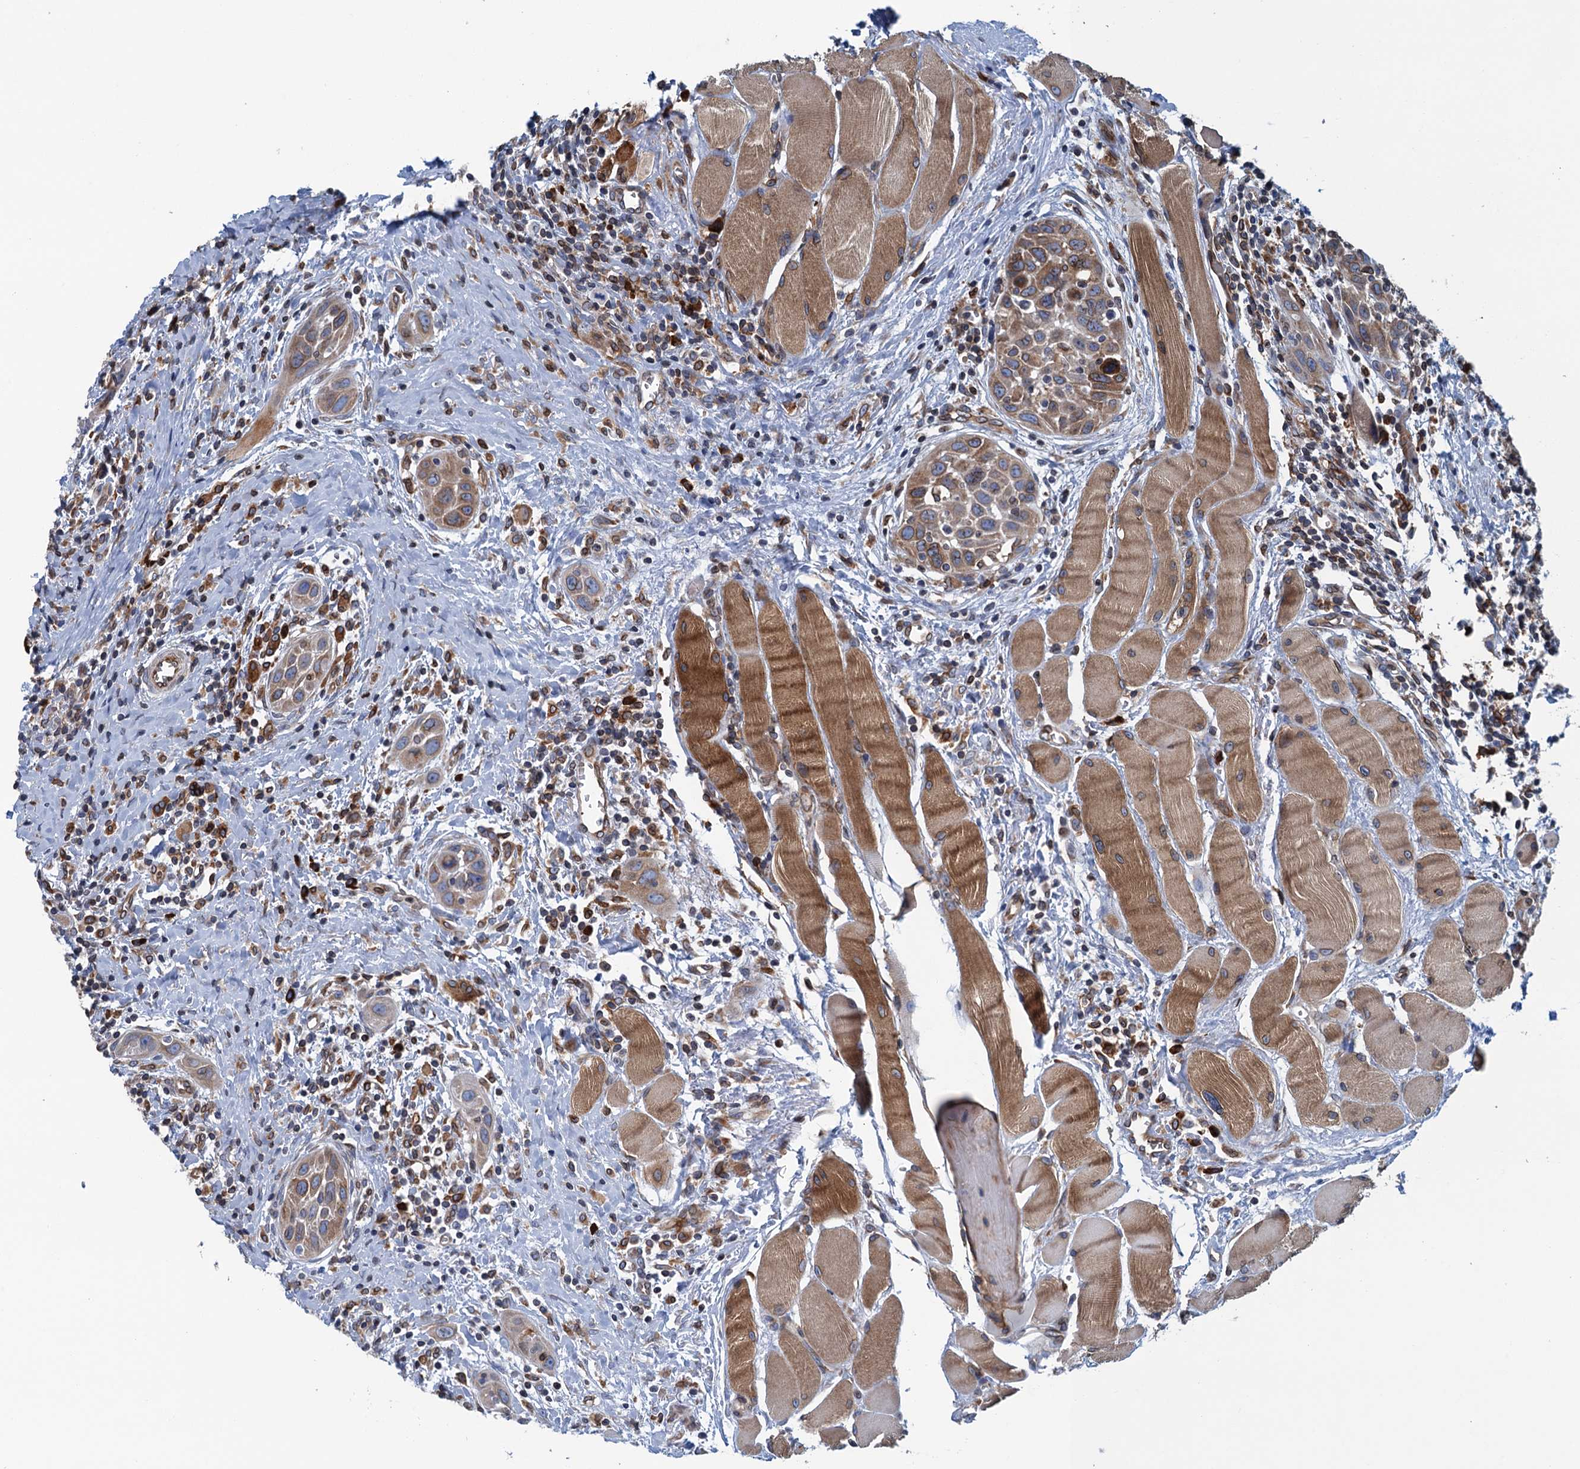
{"staining": {"intensity": "moderate", "quantity": ">75%", "location": "cytoplasmic/membranous"}, "tissue": "head and neck cancer", "cell_type": "Tumor cells", "image_type": "cancer", "snomed": [{"axis": "morphology", "description": "Squamous cell carcinoma, NOS"}, {"axis": "topography", "description": "Oral tissue"}, {"axis": "topography", "description": "Head-Neck"}], "caption": "Moderate cytoplasmic/membranous protein expression is present in approximately >75% of tumor cells in head and neck cancer (squamous cell carcinoma). Nuclei are stained in blue.", "gene": "TMEM205", "patient": {"sex": "female", "age": 50}}